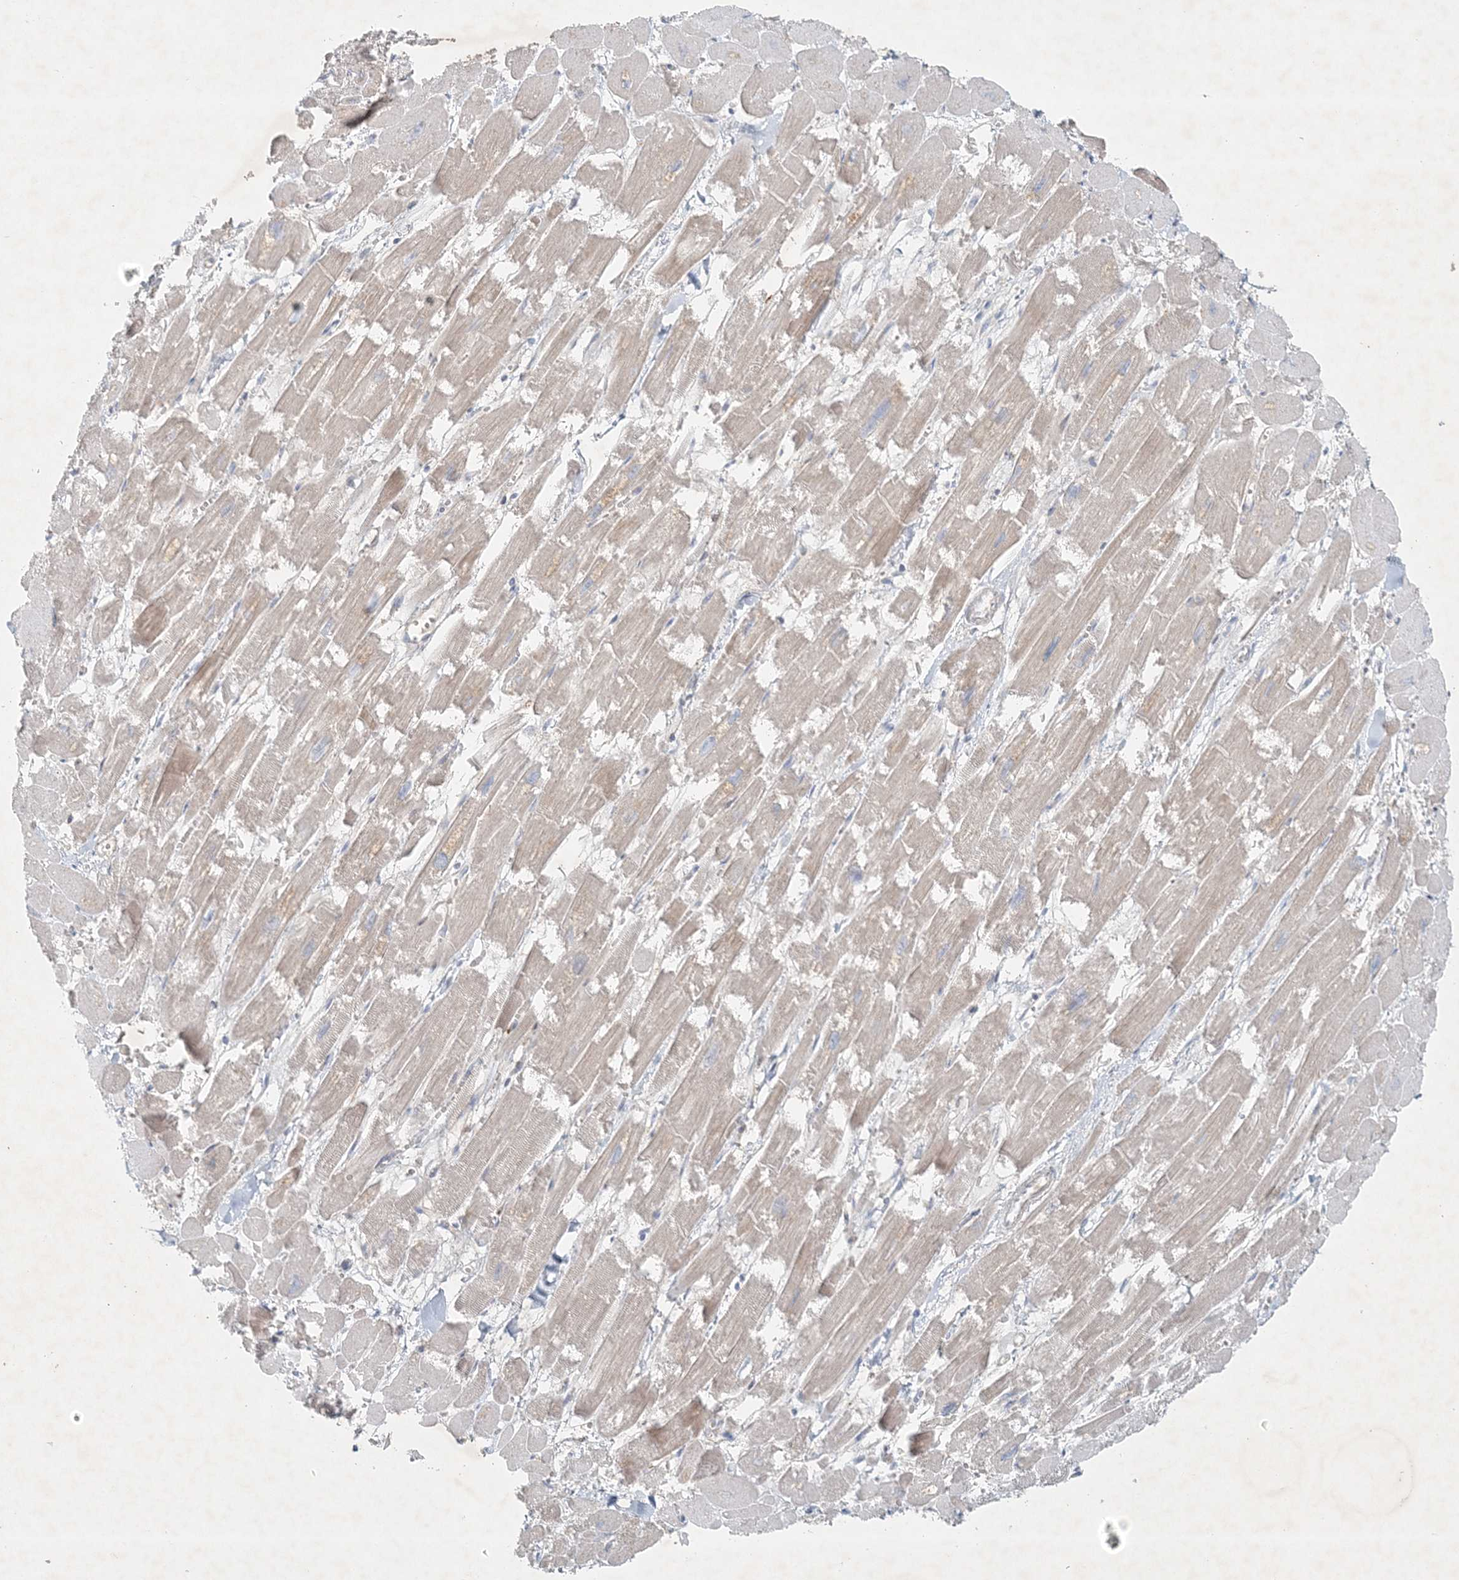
{"staining": {"intensity": "moderate", "quantity": "25%-75%", "location": "cytoplasmic/membranous"}, "tissue": "heart muscle", "cell_type": "Cardiomyocytes", "image_type": "normal", "snomed": [{"axis": "morphology", "description": "Normal tissue, NOS"}, {"axis": "topography", "description": "Heart"}], "caption": "This image demonstrates IHC staining of benign human heart muscle, with medium moderate cytoplasmic/membranous expression in about 25%-75% of cardiomyocytes.", "gene": "STK11IP", "patient": {"sex": "male", "age": 54}}